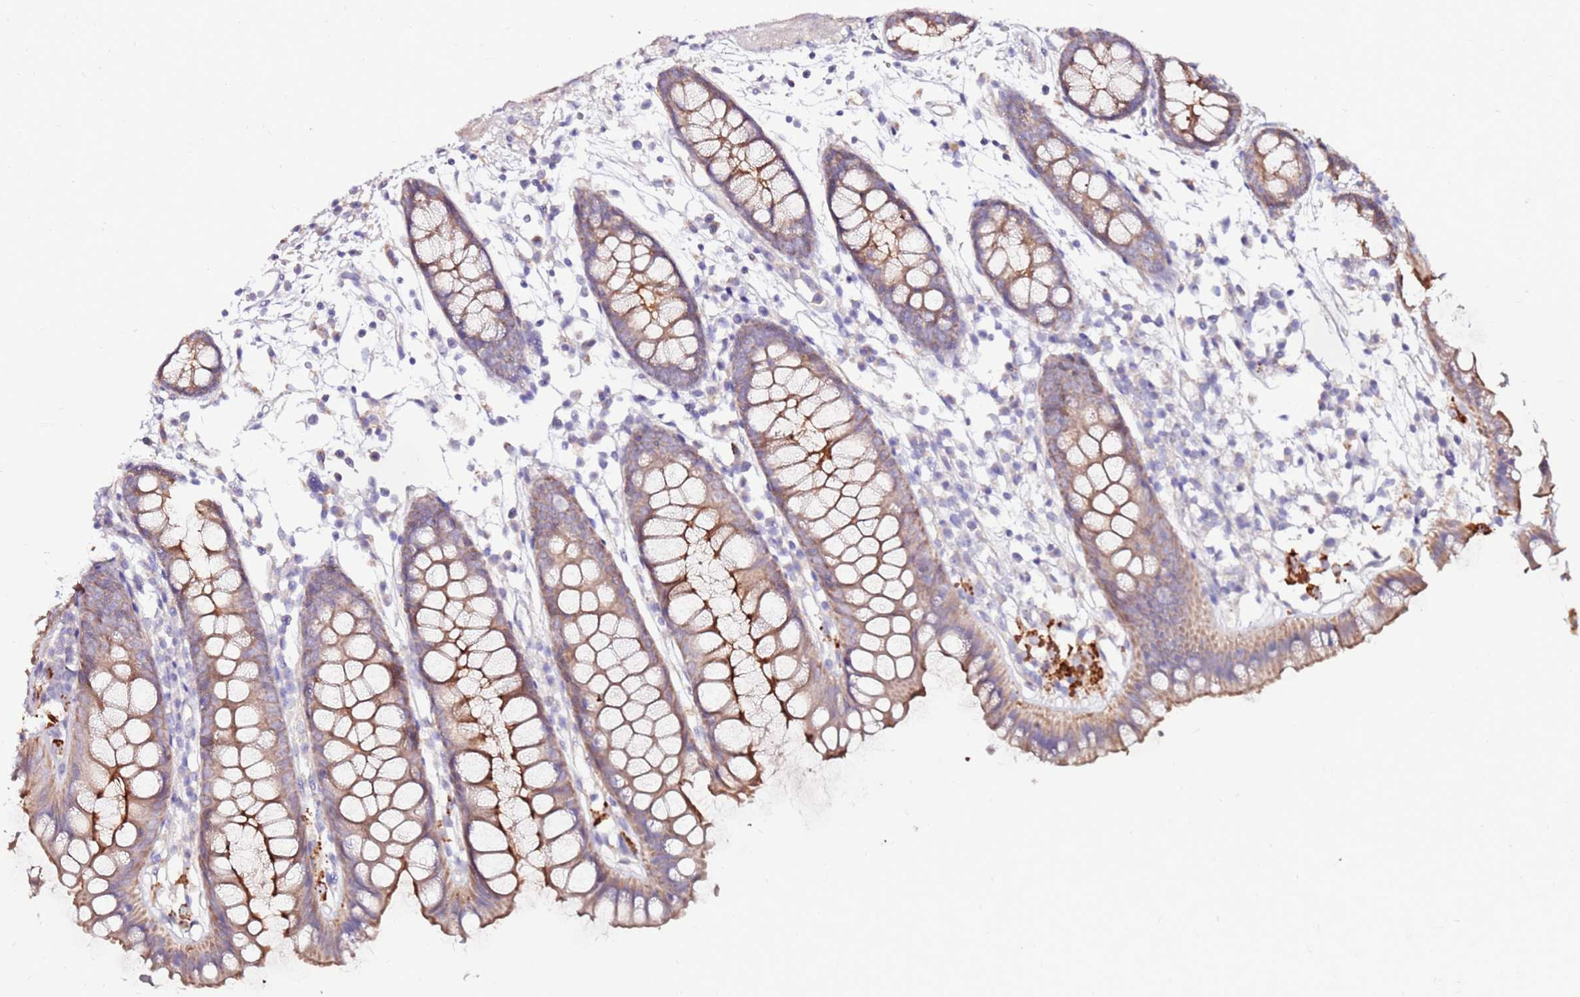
{"staining": {"intensity": "moderate", "quantity": ">75%", "location": "cytoplasmic/membranous"}, "tissue": "colon", "cell_type": "Endothelial cells", "image_type": "normal", "snomed": [{"axis": "morphology", "description": "Normal tissue, NOS"}, {"axis": "topography", "description": "Colon"}], "caption": "Unremarkable colon was stained to show a protein in brown. There is medium levels of moderate cytoplasmic/membranous expression in approximately >75% of endothelial cells.", "gene": "SLC44A4", "patient": {"sex": "female", "age": 84}}